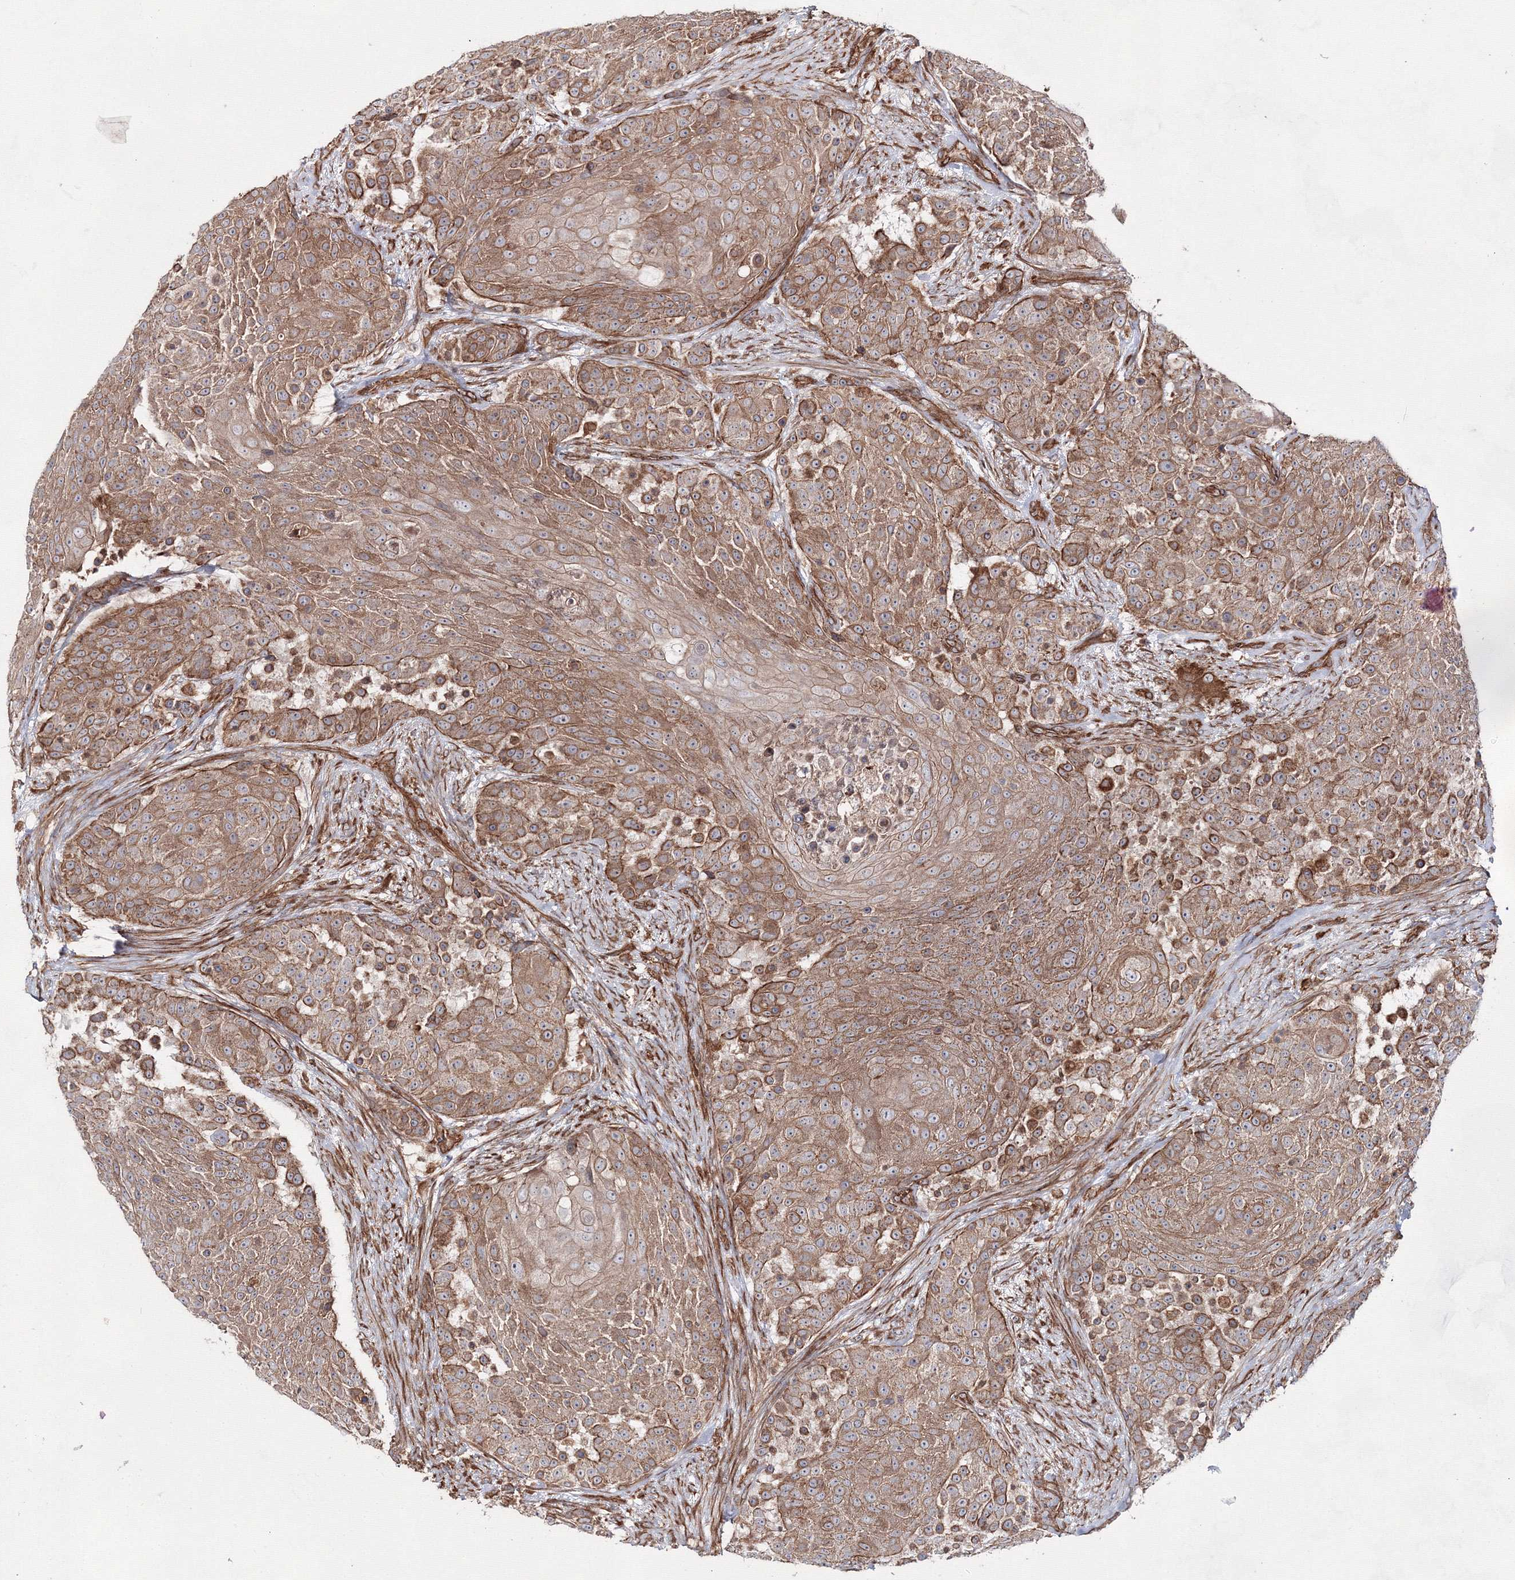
{"staining": {"intensity": "moderate", "quantity": ">75%", "location": "cytoplasmic/membranous"}, "tissue": "urothelial cancer", "cell_type": "Tumor cells", "image_type": "cancer", "snomed": [{"axis": "morphology", "description": "Urothelial carcinoma, High grade"}, {"axis": "topography", "description": "Urinary bladder"}], "caption": "An IHC histopathology image of neoplastic tissue is shown. Protein staining in brown labels moderate cytoplasmic/membranous positivity in high-grade urothelial carcinoma within tumor cells.", "gene": "EXOC6", "patient": {"sex": "female", "age": 63}}